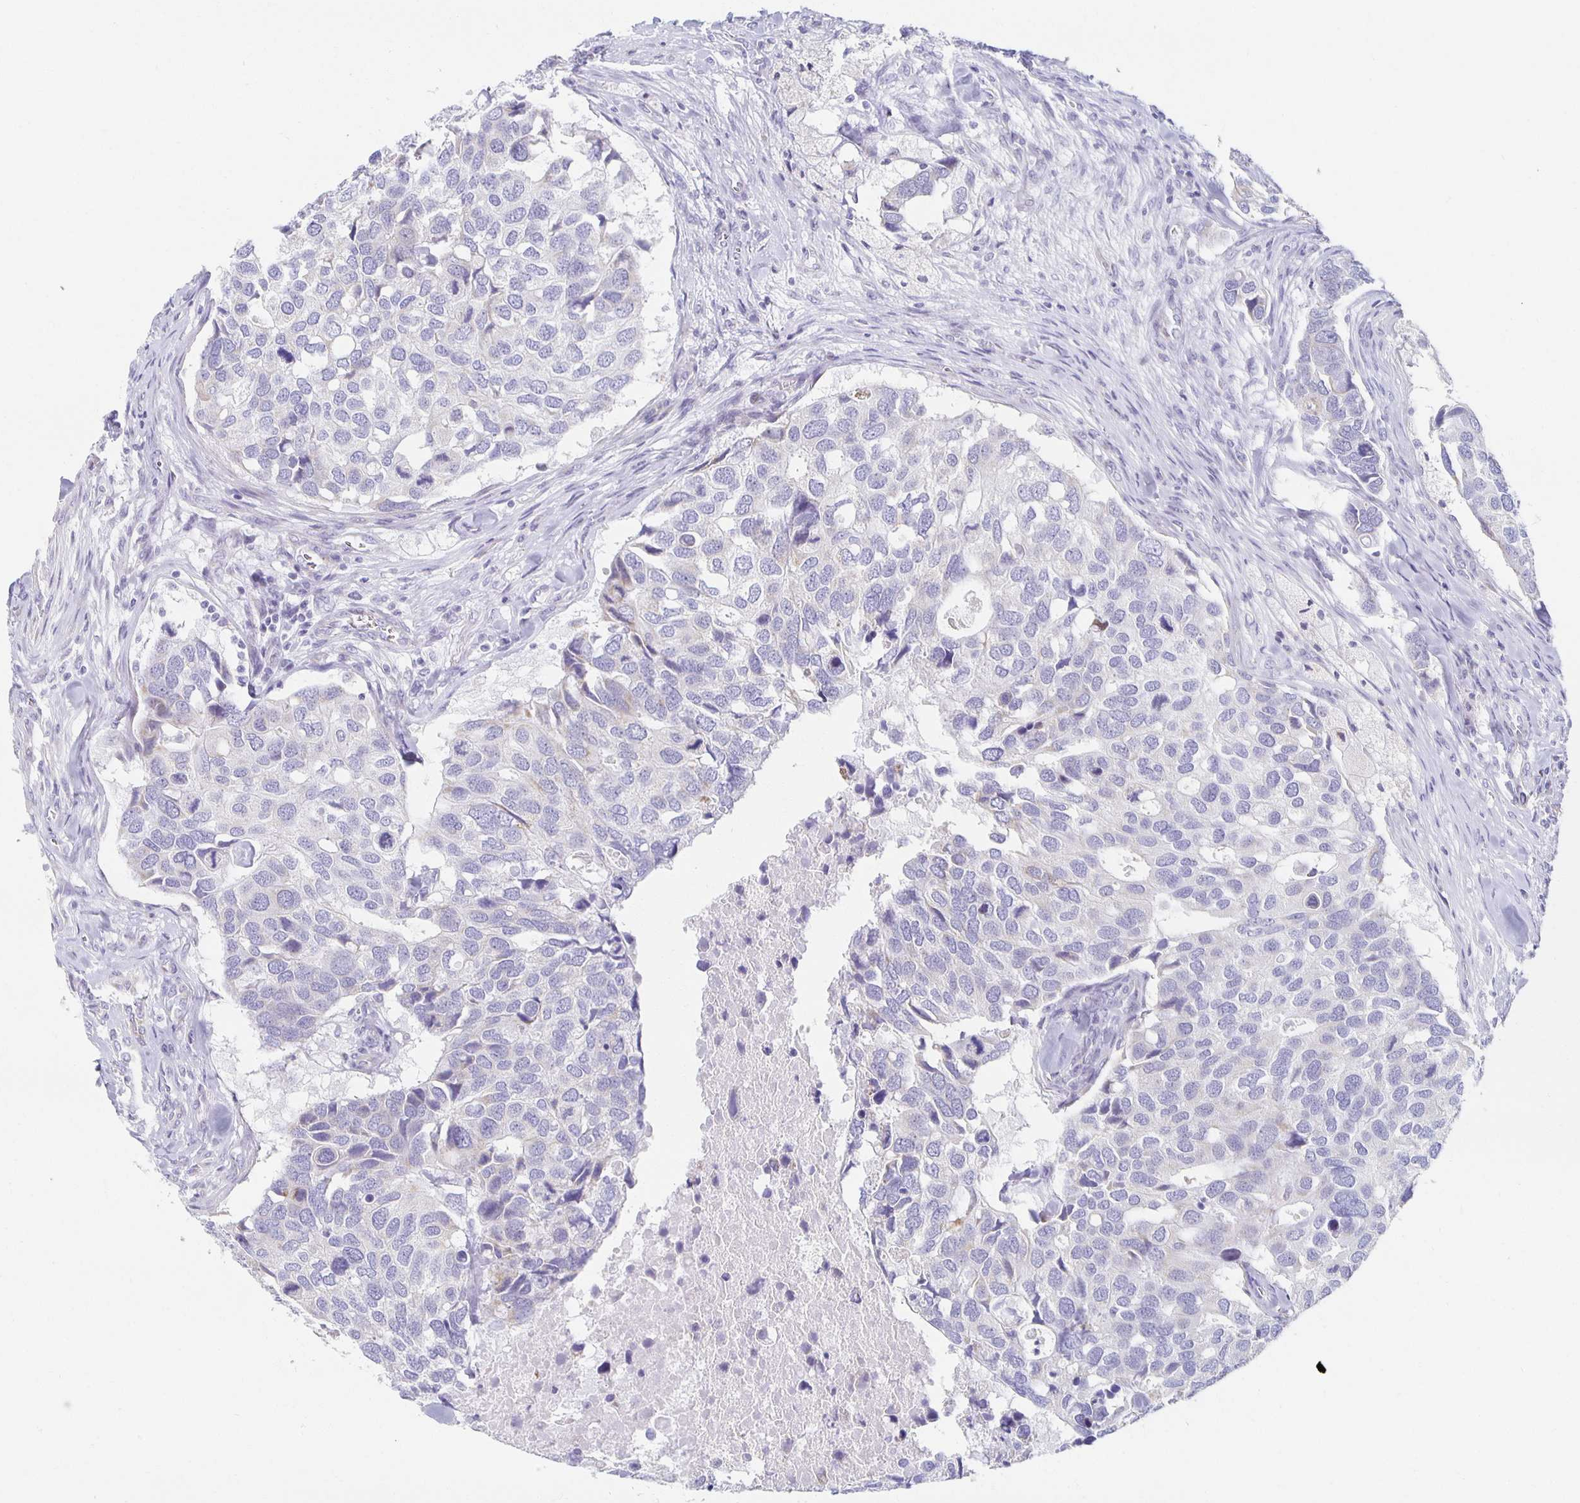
{"staining": {"intensity": "negative", "quantity": "none", "location": "none"}, "tissue": "breast cancer", "cell_type": "Tumor cells", "image_type": "cancer", "snomed": [{"axis": "morphology", "description": "Duct carcinoma"}, {"axis": "topography", "description": "Breast"}], "caption": "Breast cancer (infiltrating ductal carcinoma) was stained to show a protein in brown. There is no significant positivity in tumor cells.", "gene": "TEX44", "patient": {"sex": "female", "age": 83}}